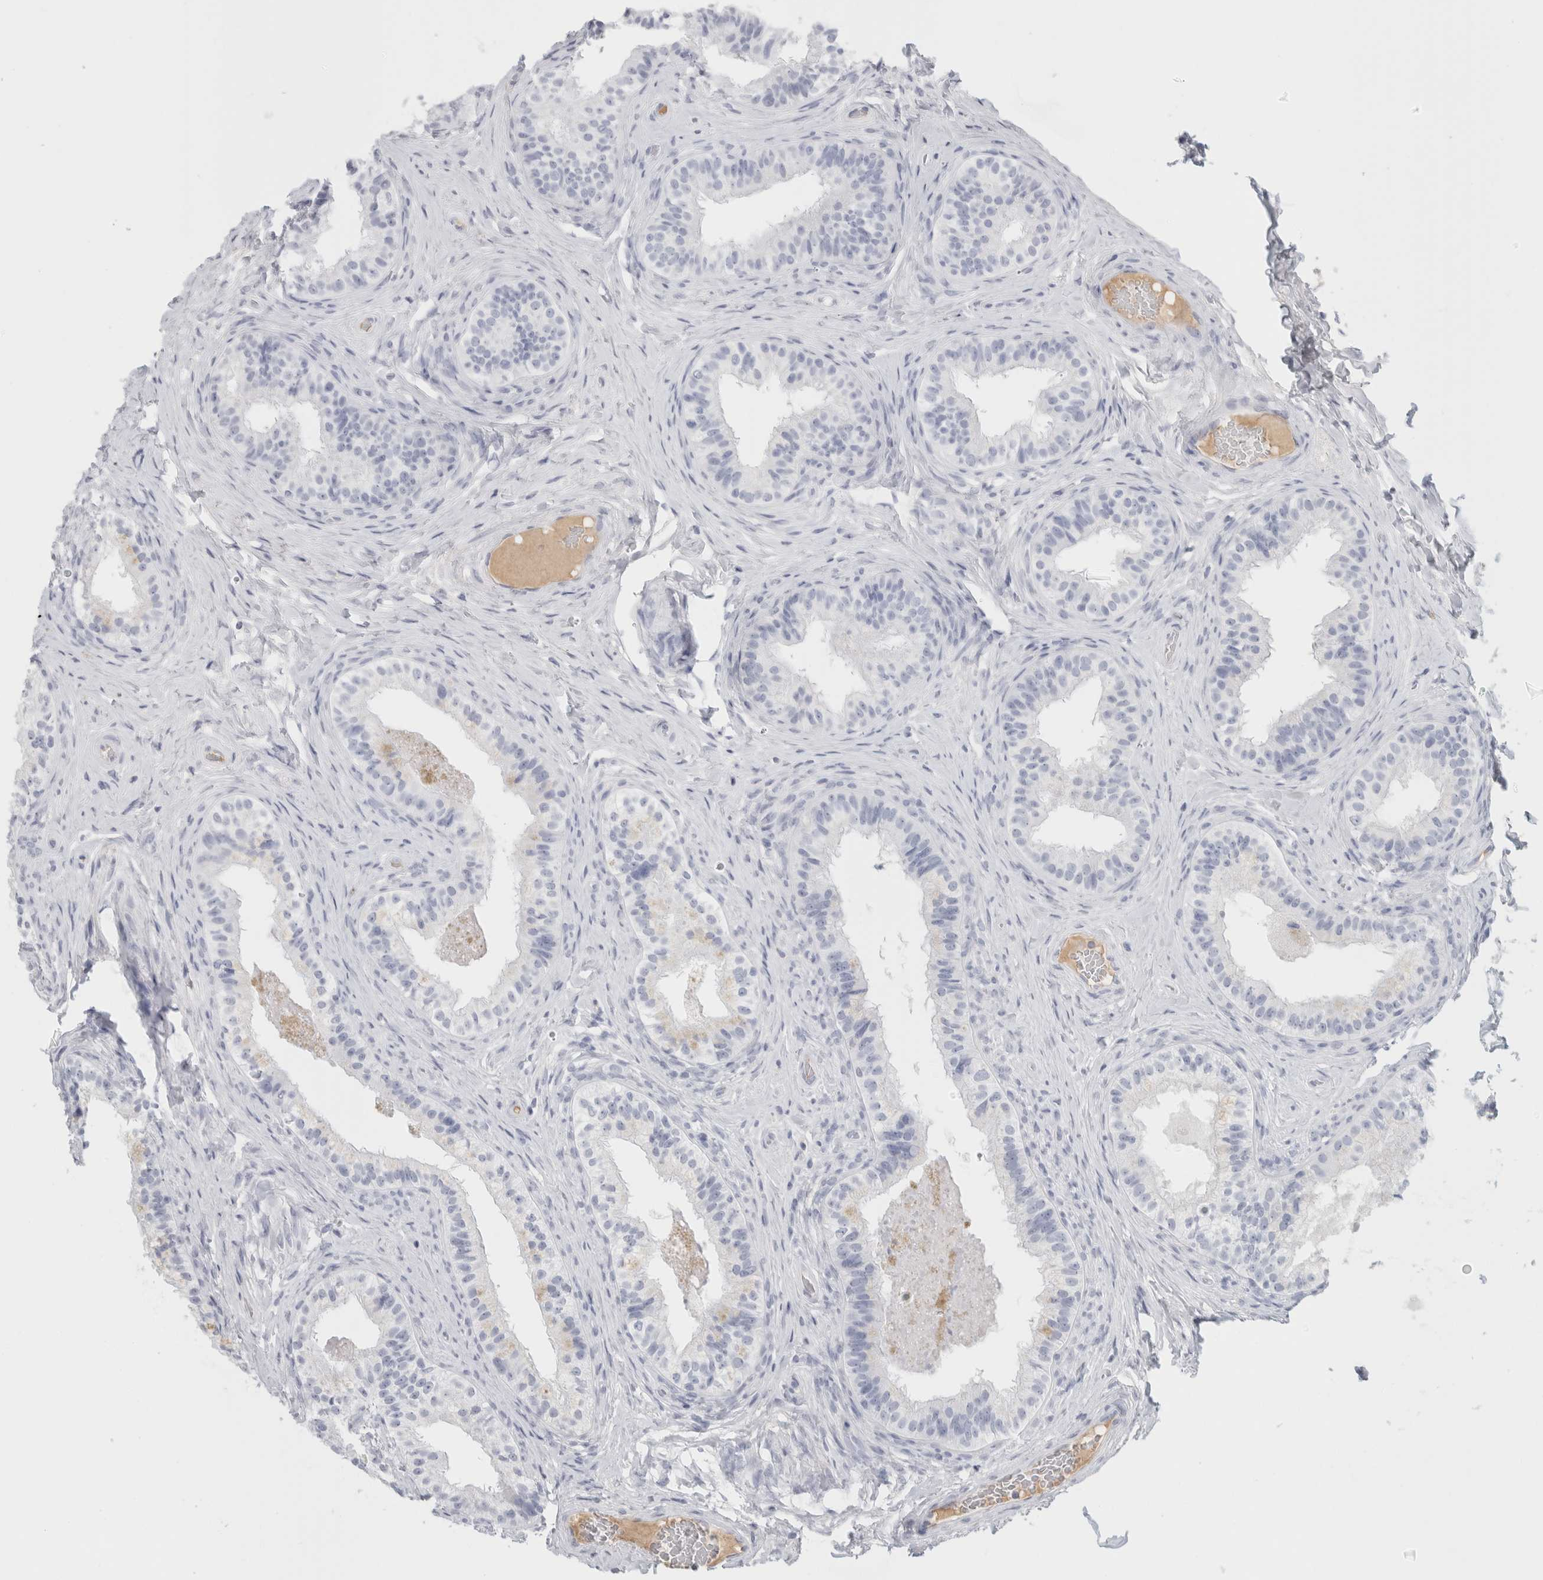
{"staining": {"intensity": "negative", "quantity": "none", "location": "none"}, "tissue": "epididymis", "cell_type": "Glandular cells", "image_type": "normal", "snomed": [{"axis": "morphology", "description": "Normal tissue, NOS"}, {"axis": "topography", "description": "Epididymis"}], "caption": "This is an IHC micrograph of unremarkable epididymis. There is no expression in glandular cells.", "gene": "TSPAN8", "patient": {"sex": "male", "age": 49}}